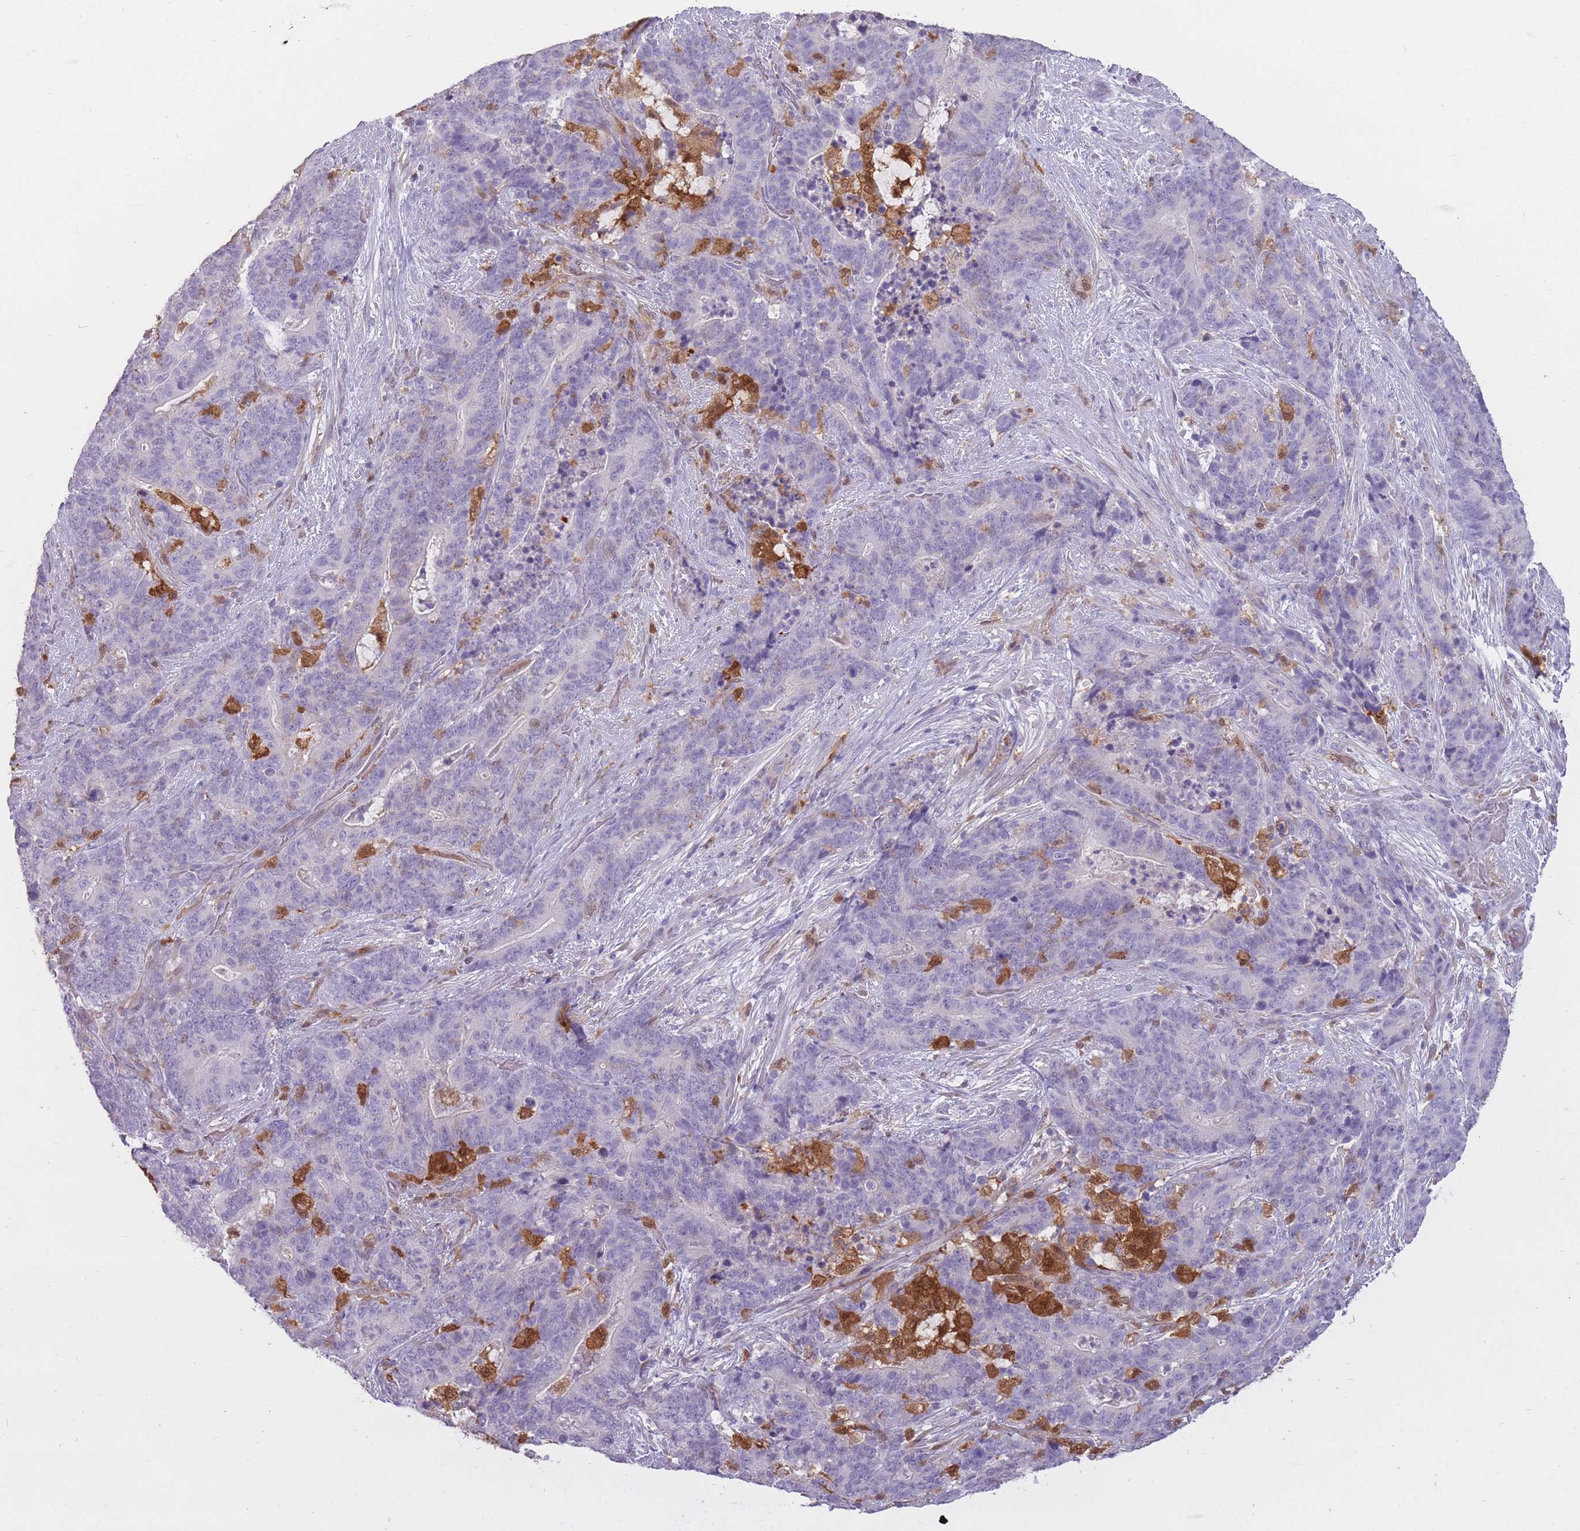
{"staining": {"intensity": "negative", "quantity": "none", "location": "none"}, "tissue": "stomach cancer", "cell_type": "Tumor cells", "image_type": "cancer", "snomed": [{"axis": "morphology", "description": "Normal tissue, NOS"}, {"axis": "morphology", "description": "Adenocarcinoma, NOS"}, {"axis": "topography", "description": "Stomach"}], "caption": "Stomach adenocarcinoma stained for a protein using immunohistochemistry (IHC) exhibits no positivity tumor cells.", "gene": "LGALS9", "patient": {"sex": "female", "age": 64}}